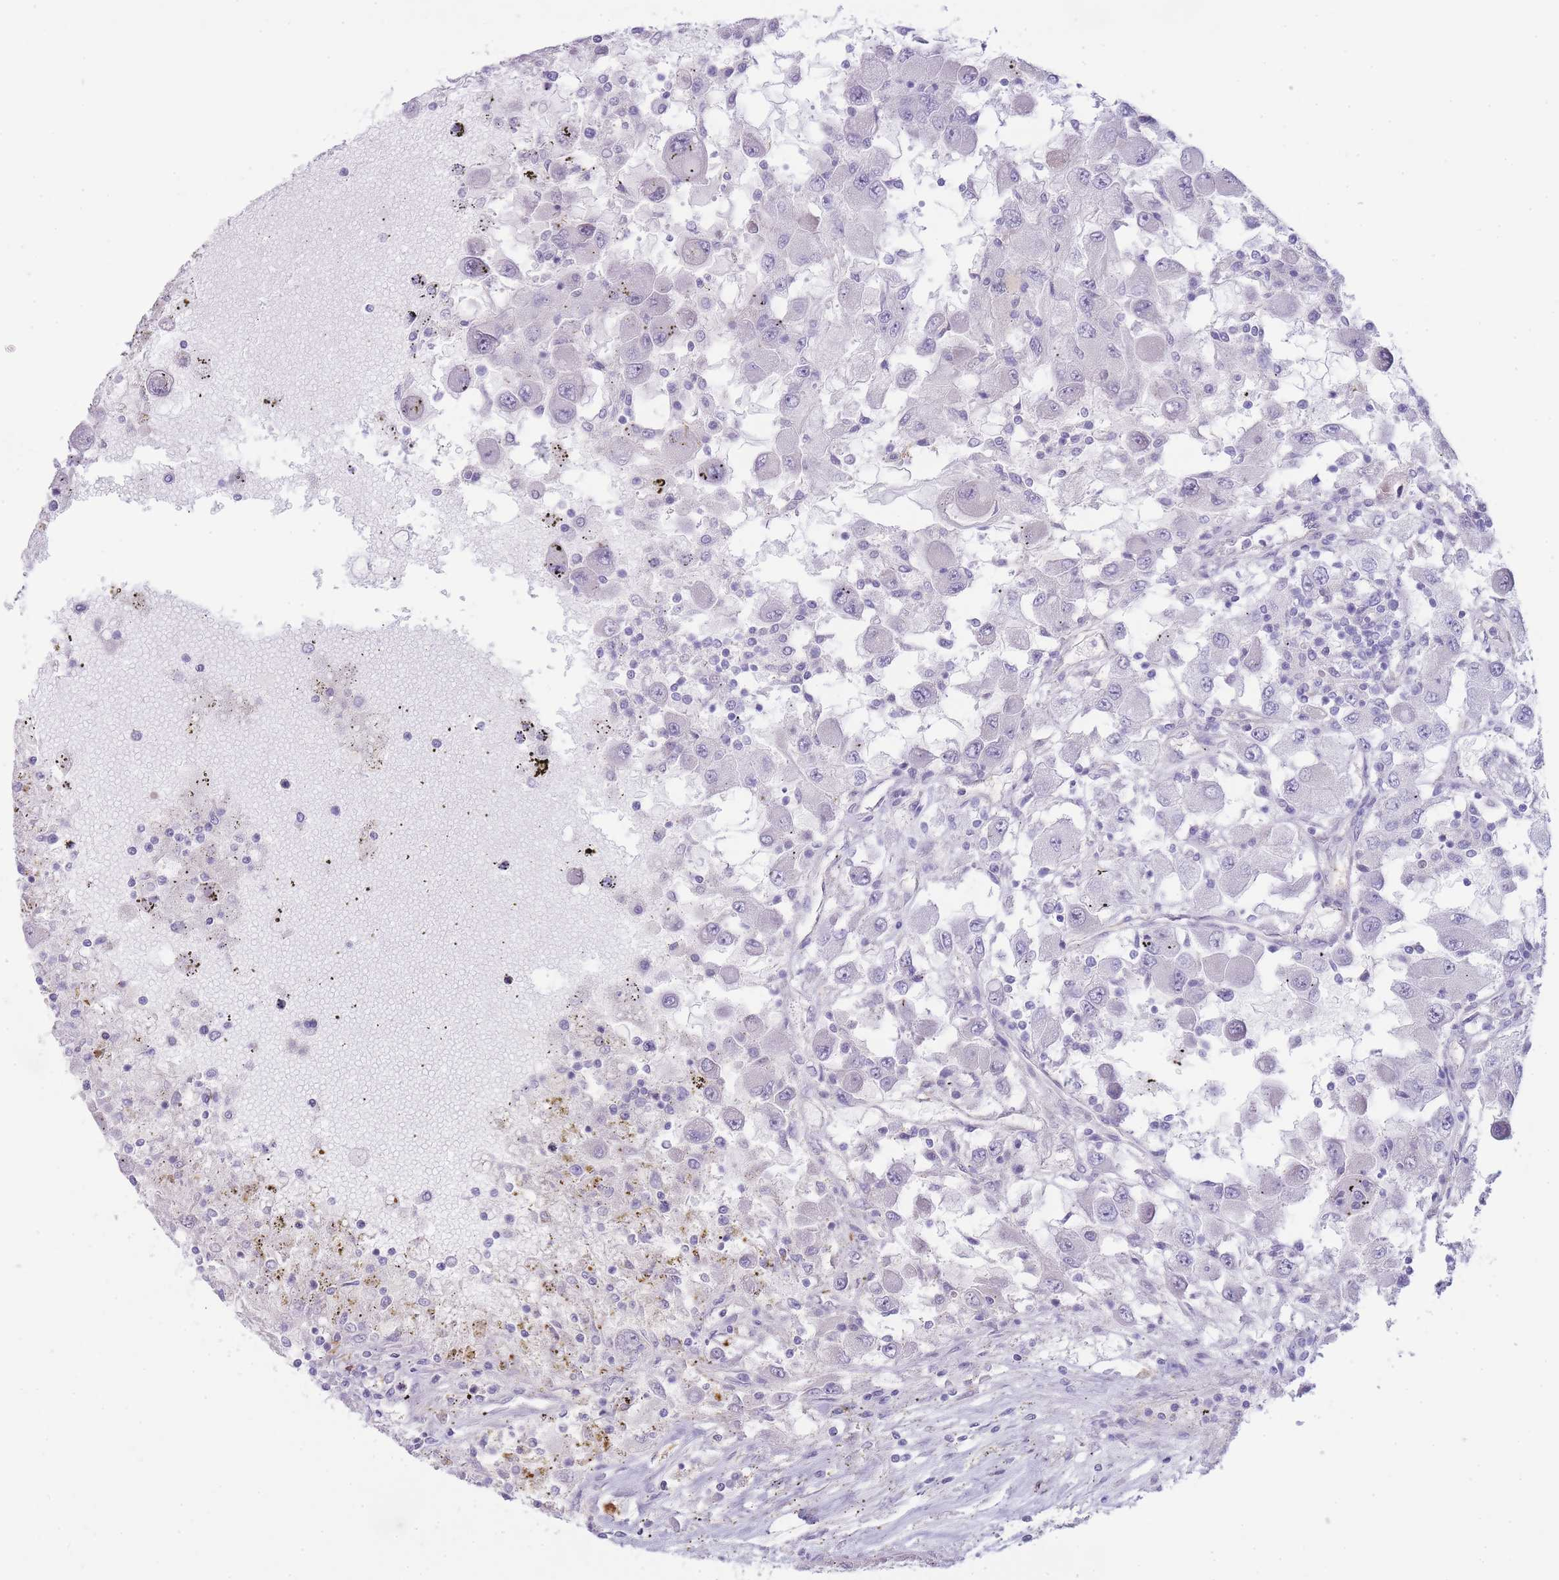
{"staining": {"intensity": "negative", "quantity": "none", "location": "none"}, "tissue": "renal cancer", "cell_type": "Tumor cells", "image_type": "cancer", "snomed": [{"axis": "morphology", "description": "Adenocarcinoma, NOS"}, {"axis": "topography", "description": "Kidney"}], "caption": "An image of human renal adenocarcinoma is negative for staining in tumor cells.", "gene": "UTP14A", "patient": {"sex": "female", "age": 67}}